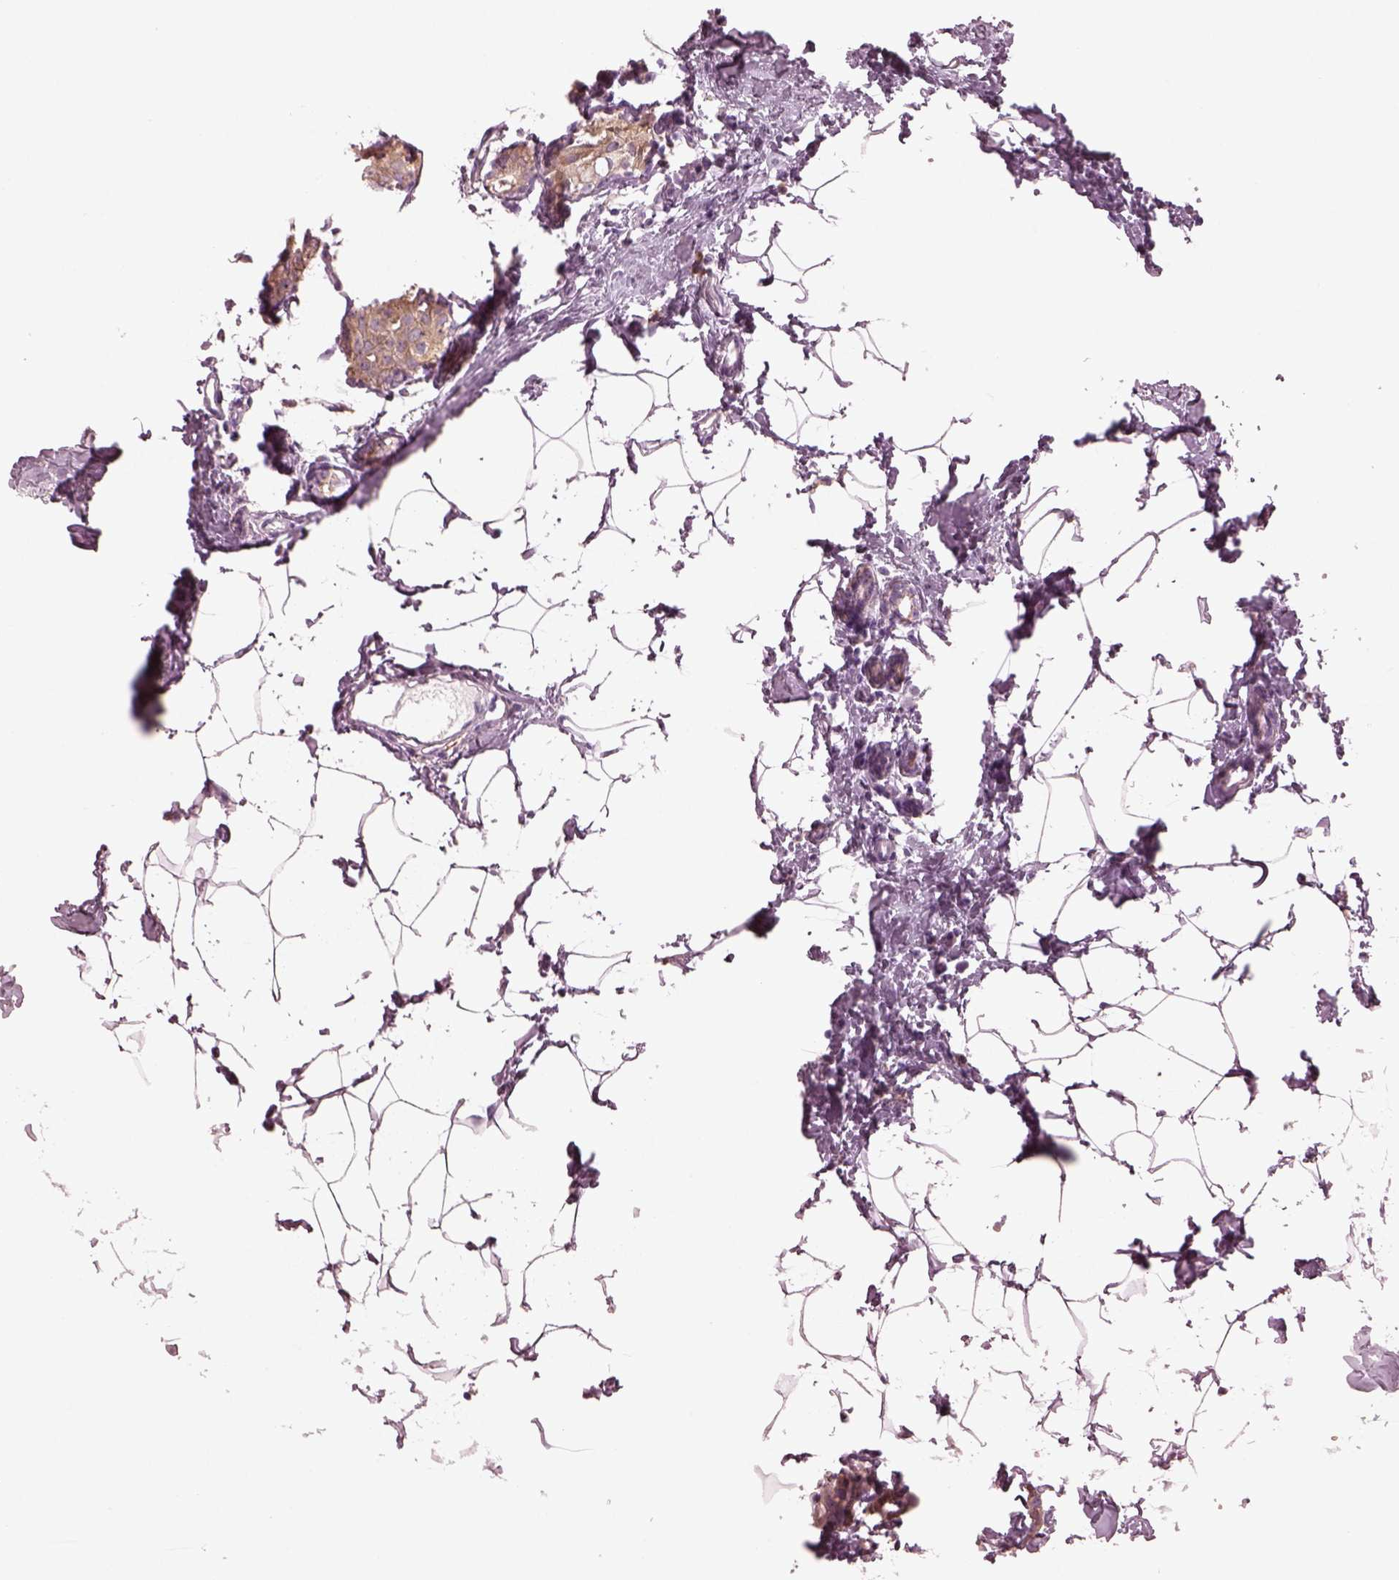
{"staining": {"intensity": "weak", "quantity": ">75%", "location": "cytoplasmic/membranous"}, "tissue": "breast cancer", "cell_type": "Tumor cells", "image_type": "cancer", "snomed": [{"axis": "morphology", "description": "Duct carcinoma"}, {"axis": "topography", "description": "Breast"}], "caption": "Immunohistochemical staining of human breast cancer demonstrates low levels of weak cytoplasmic/membranous protein positivity in approximately >75% of tumor cells.", "gene": "SHTN1", "patient": {"sex": "female", "age": 40}}